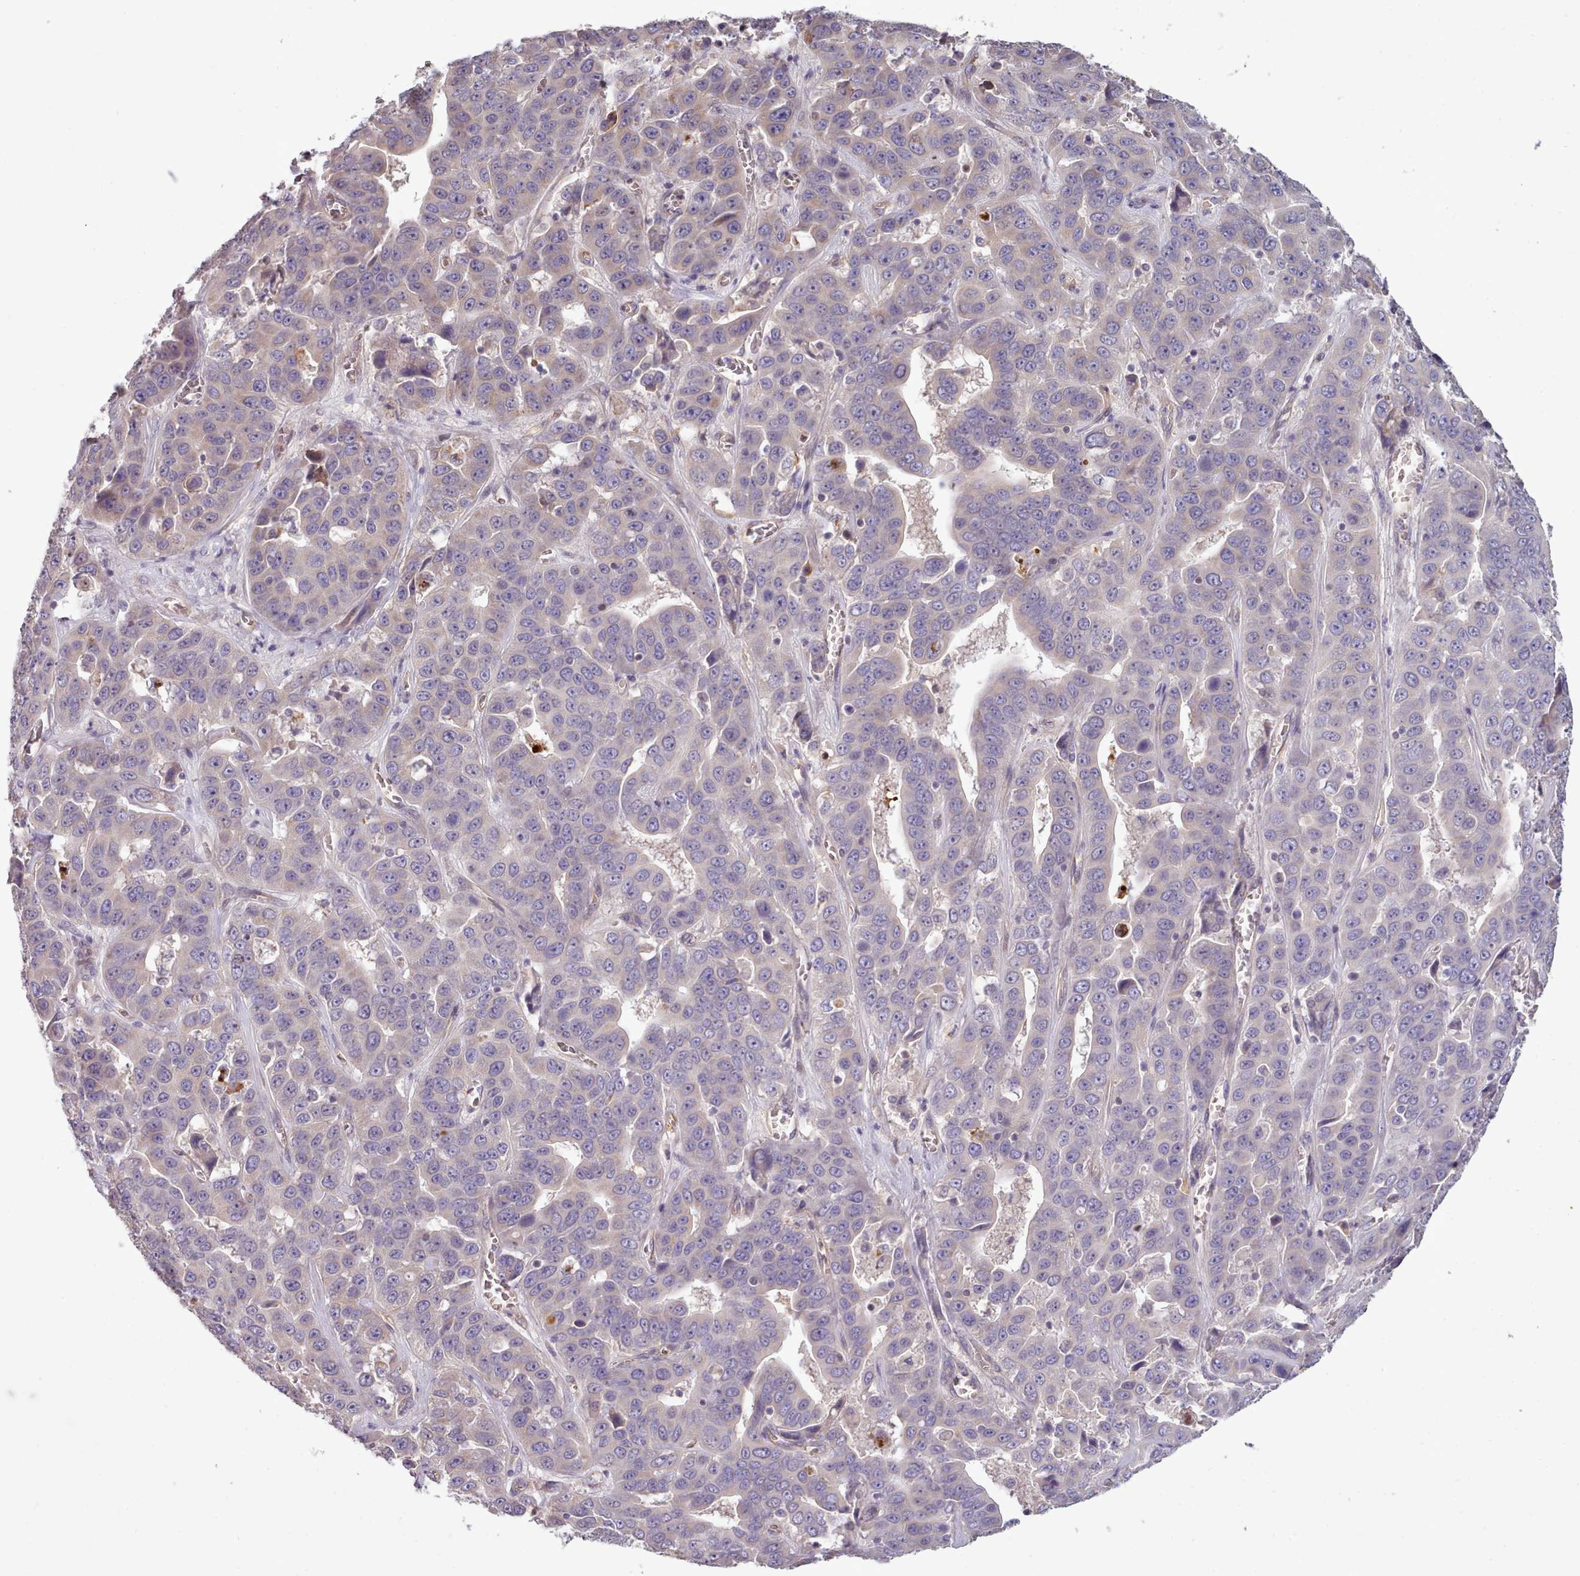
{"staining": {"intensity": "weak", "quantity": "25%-75%", "location": "cytoplasmic/membranous"}, "tissue": "liver cancer", "cell_type": "Tumor cells", "image_type": "cancer", "snomed": [{"axis": "morphology", "description": "Cholangiocarcinoma"}, {"axis": "topography", "description": "Liver"}], "caption": "IHC of human liver cancer displays low levels of weak cytoplasmic/membranous expression in about 25%-75% of tumor cells. The staining was performed using DAB, with brown indicating positive protein expression. Nuclei are stained blue with hematoxylin.", "gene": "DPF1", "patient": {"sex": "female", "age": 52}}